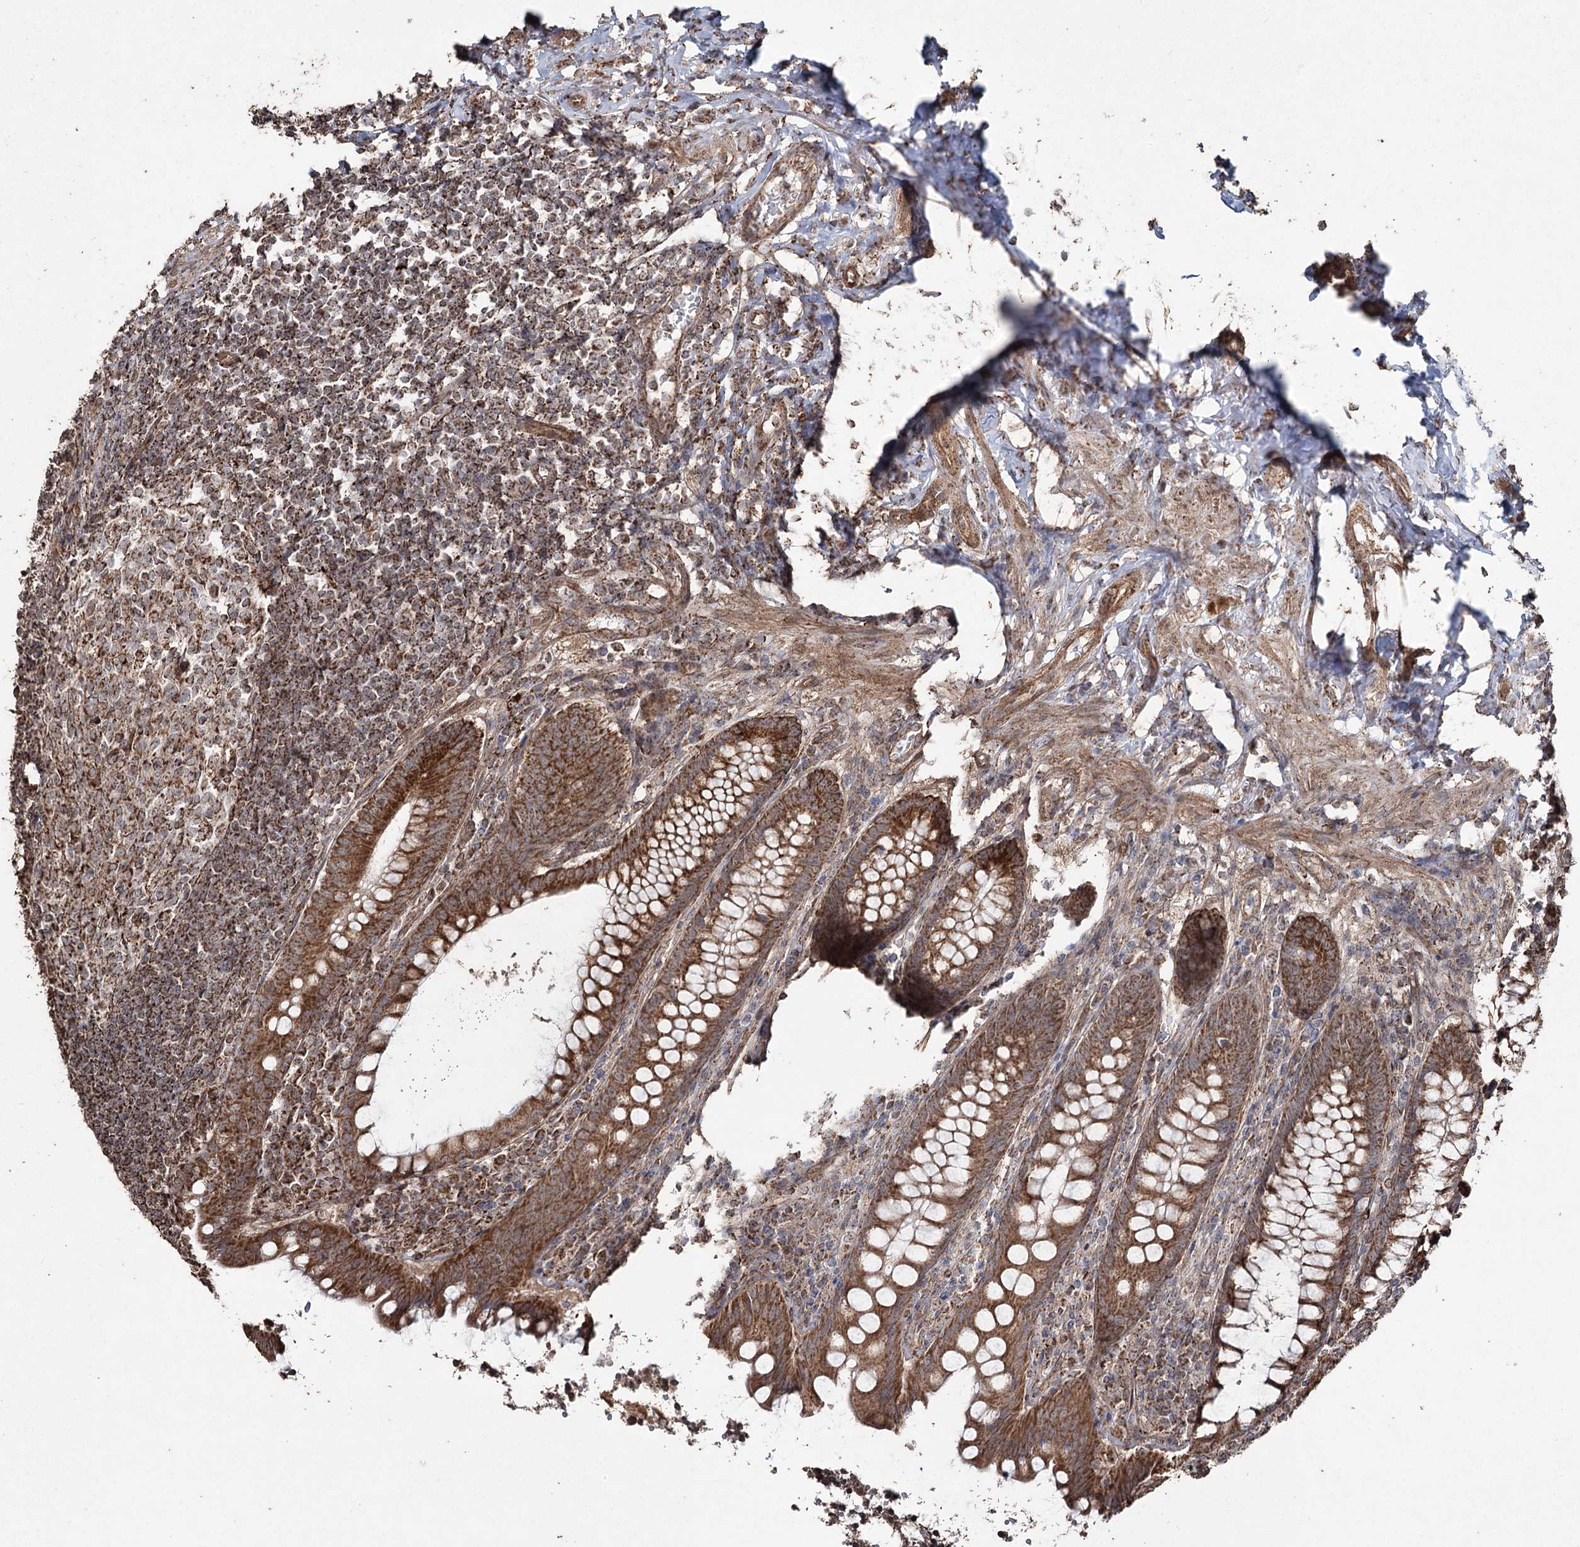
{"staining": {"intensity": "moderate", "quantity": ">75%", "location": "cytoplasmic/membranous"}, "tissue": "appendix", "cell_type": "Glandular cells", "image_type": "normal", "snomed": [{"axis": "morphology", "description": "Normal tissue, NOS"}, {"axis": "topography", "description": "Appendix"}], "caption": "Protein expression by immunohistochemistry (IHC) reveals moderate cytoplasmic/membranous expression in approximately >75% of glandular cells in unremarkable appendix. Nuclei are stained in blue.", "gene": "SLF2", "patient": {"sex": "female", "age": 33}}